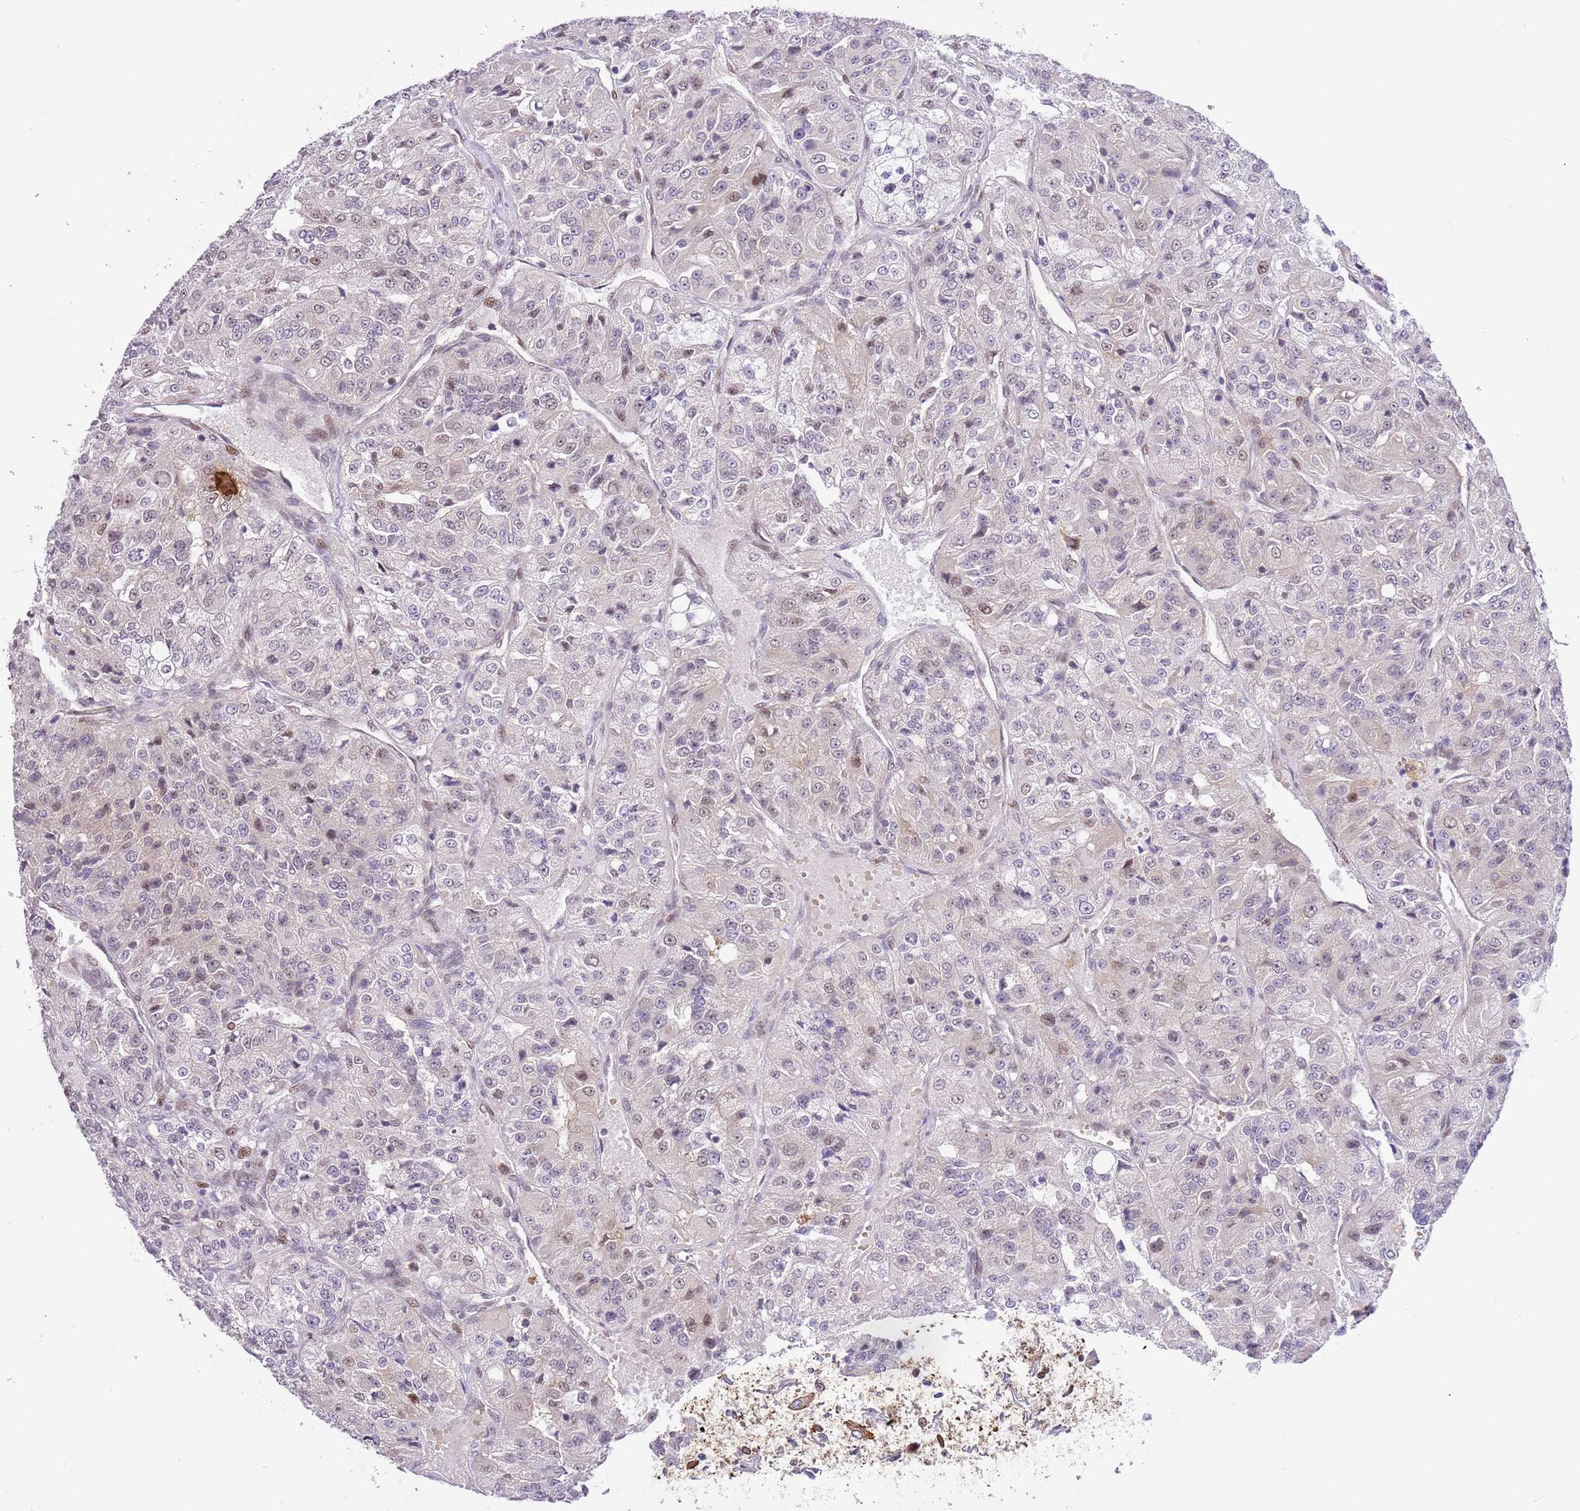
{"staining": {"intensity": "weak", "quantity": "<25%", "location": "nuclear"}, "tissue": "renal cancer", "cell_type": "Tumor cells", "image_type": "cancer", "snomed": [{"axis": "morphology", "description": "Adenocarcinoma, NOS"}, {"axis": "topography", "description": "Kidney"}], "caption": "IHC image of renal adenocarcinoma stained for a protein (brown), which exhibits no positivity in tumor cells.", "gene": "RFK", "patient": {"sex": "female", "age": 63}}